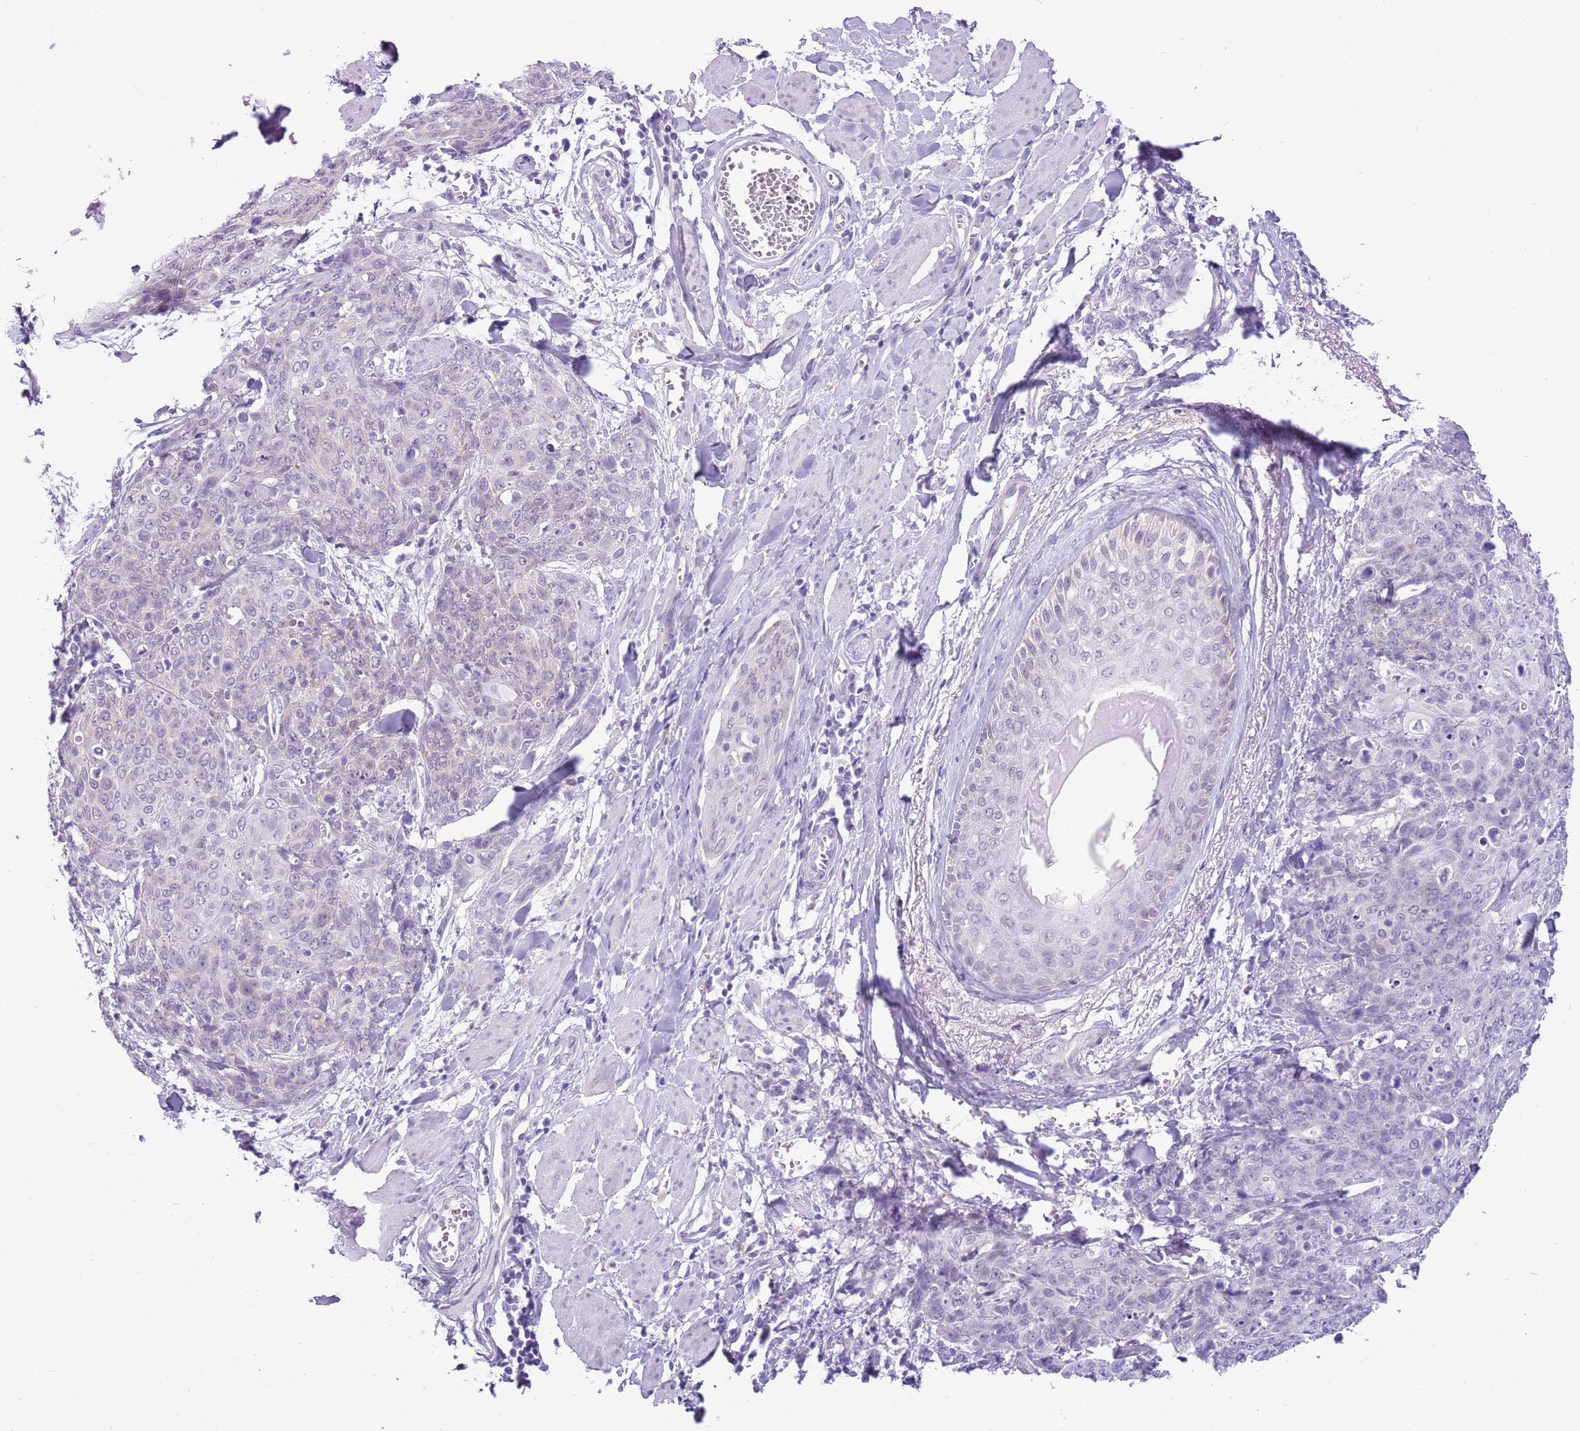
{"staining": {"intensity": "negative", "quantity": "none", "location": "none"}, "tissue": "skin cancer", "cell_type": "Tumor cells", "image_type": "cancer", "snomed": [{"axis": "morphology", "description": "Squamous cell carcinoma, NOS"}, {"axis": "topography", "description": "Skin"}, {"axis": "topography", "description": "Vulva"}], "caption": "Immunohistochemical staining of human skin cancer shows no significant positivity in tumor cells.", "gene": "FAM120C", "patient": {"sex": "female", "age": 85}}